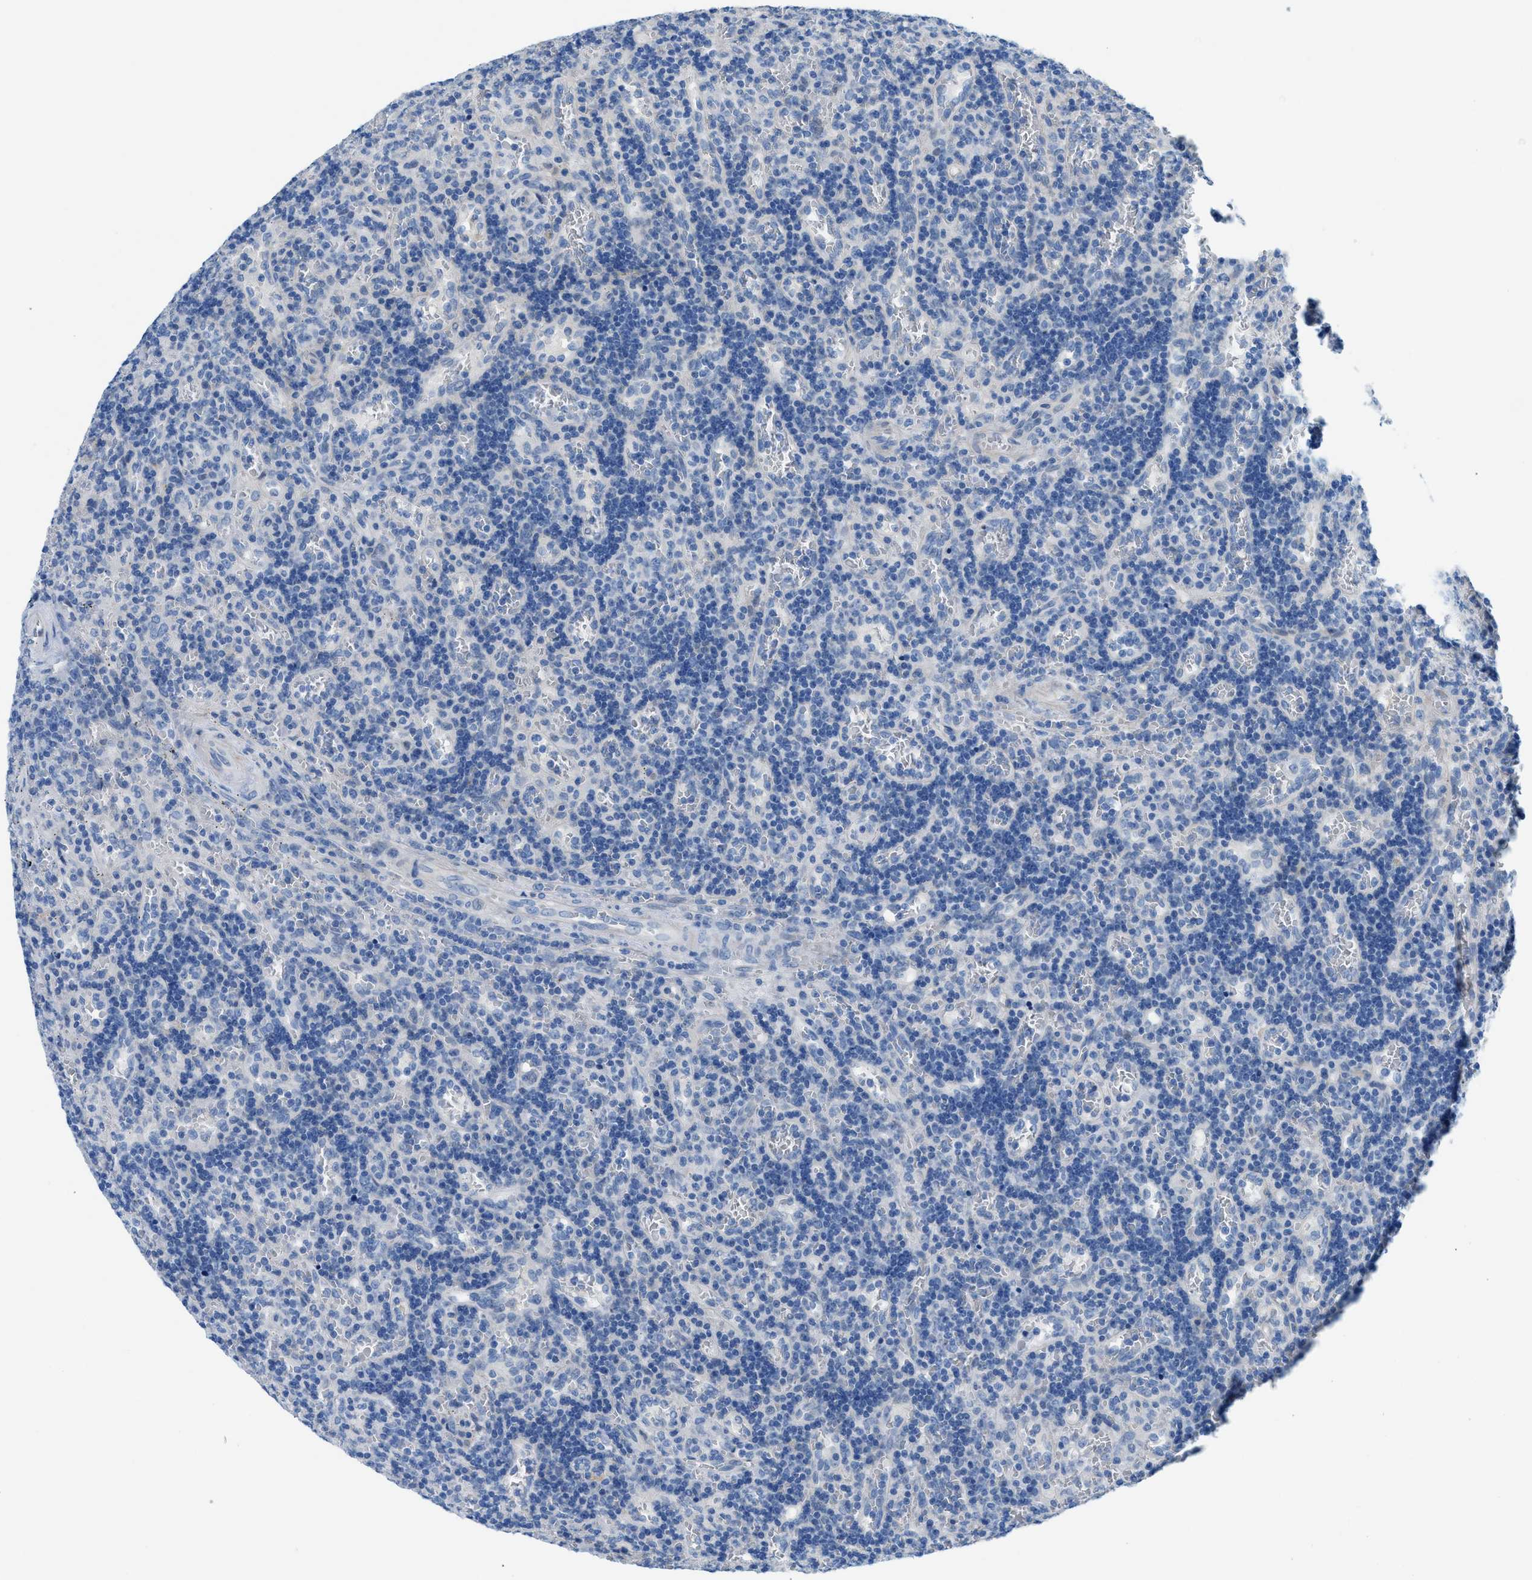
{"staining": {"intensity": "negative", "quantity": "none", "location": "none"}, "tissue": "lymphoma", "cell_type": "Tumor cells", "image_type": "cancer", "snomed": [{"axis": "morphology", "description": "Malignant lymphoma, non-Hodgkin's type, High grade"}, {"axis": "topography", "description": "Lymph node"}], "caption": "Tumor cells are negative for protein expression in human high-grade malignant lymphoma, non-Hodgkin's type.", "gene": "MPP3", "patient": {"sex": "female", "age": 76}}